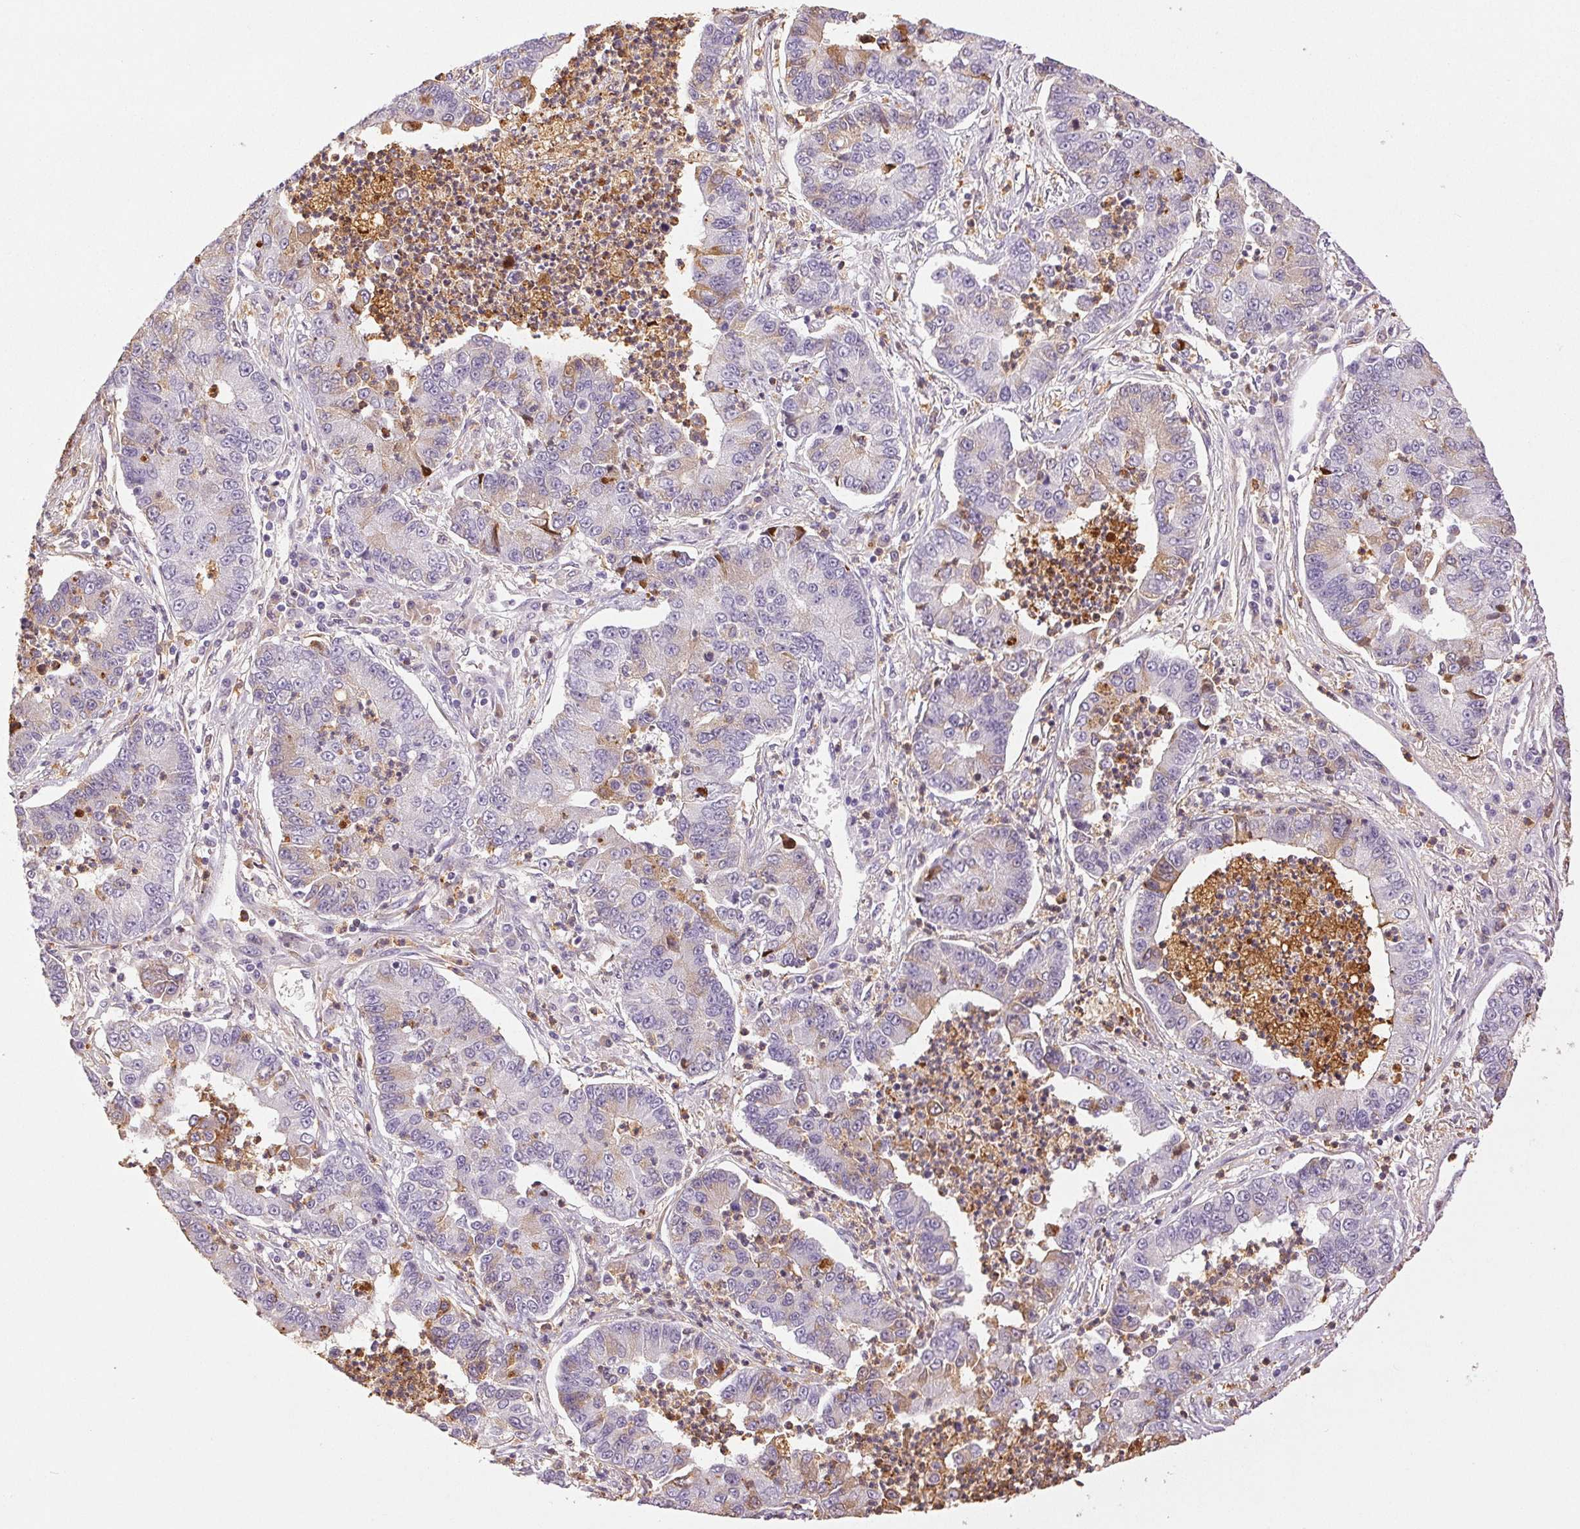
{"staining": {"intensity": "negative", "quantity": "none", "location": "none"}, "tissue": "lung cancer", "cell_type": "Tumor cells", "image_type": "cancer", "snomed": [{"axis": "morphology", "description": "Adenocarcinoma, NOS"}, {"axis": "topography", "description": "Lung"}], "caption": "The immunohistochemistry (IHC) image has no significant staining in tumor cells of lung cancer tissue.", "gene": "LTF", "patient": {"sex": "female", "age": 57}}